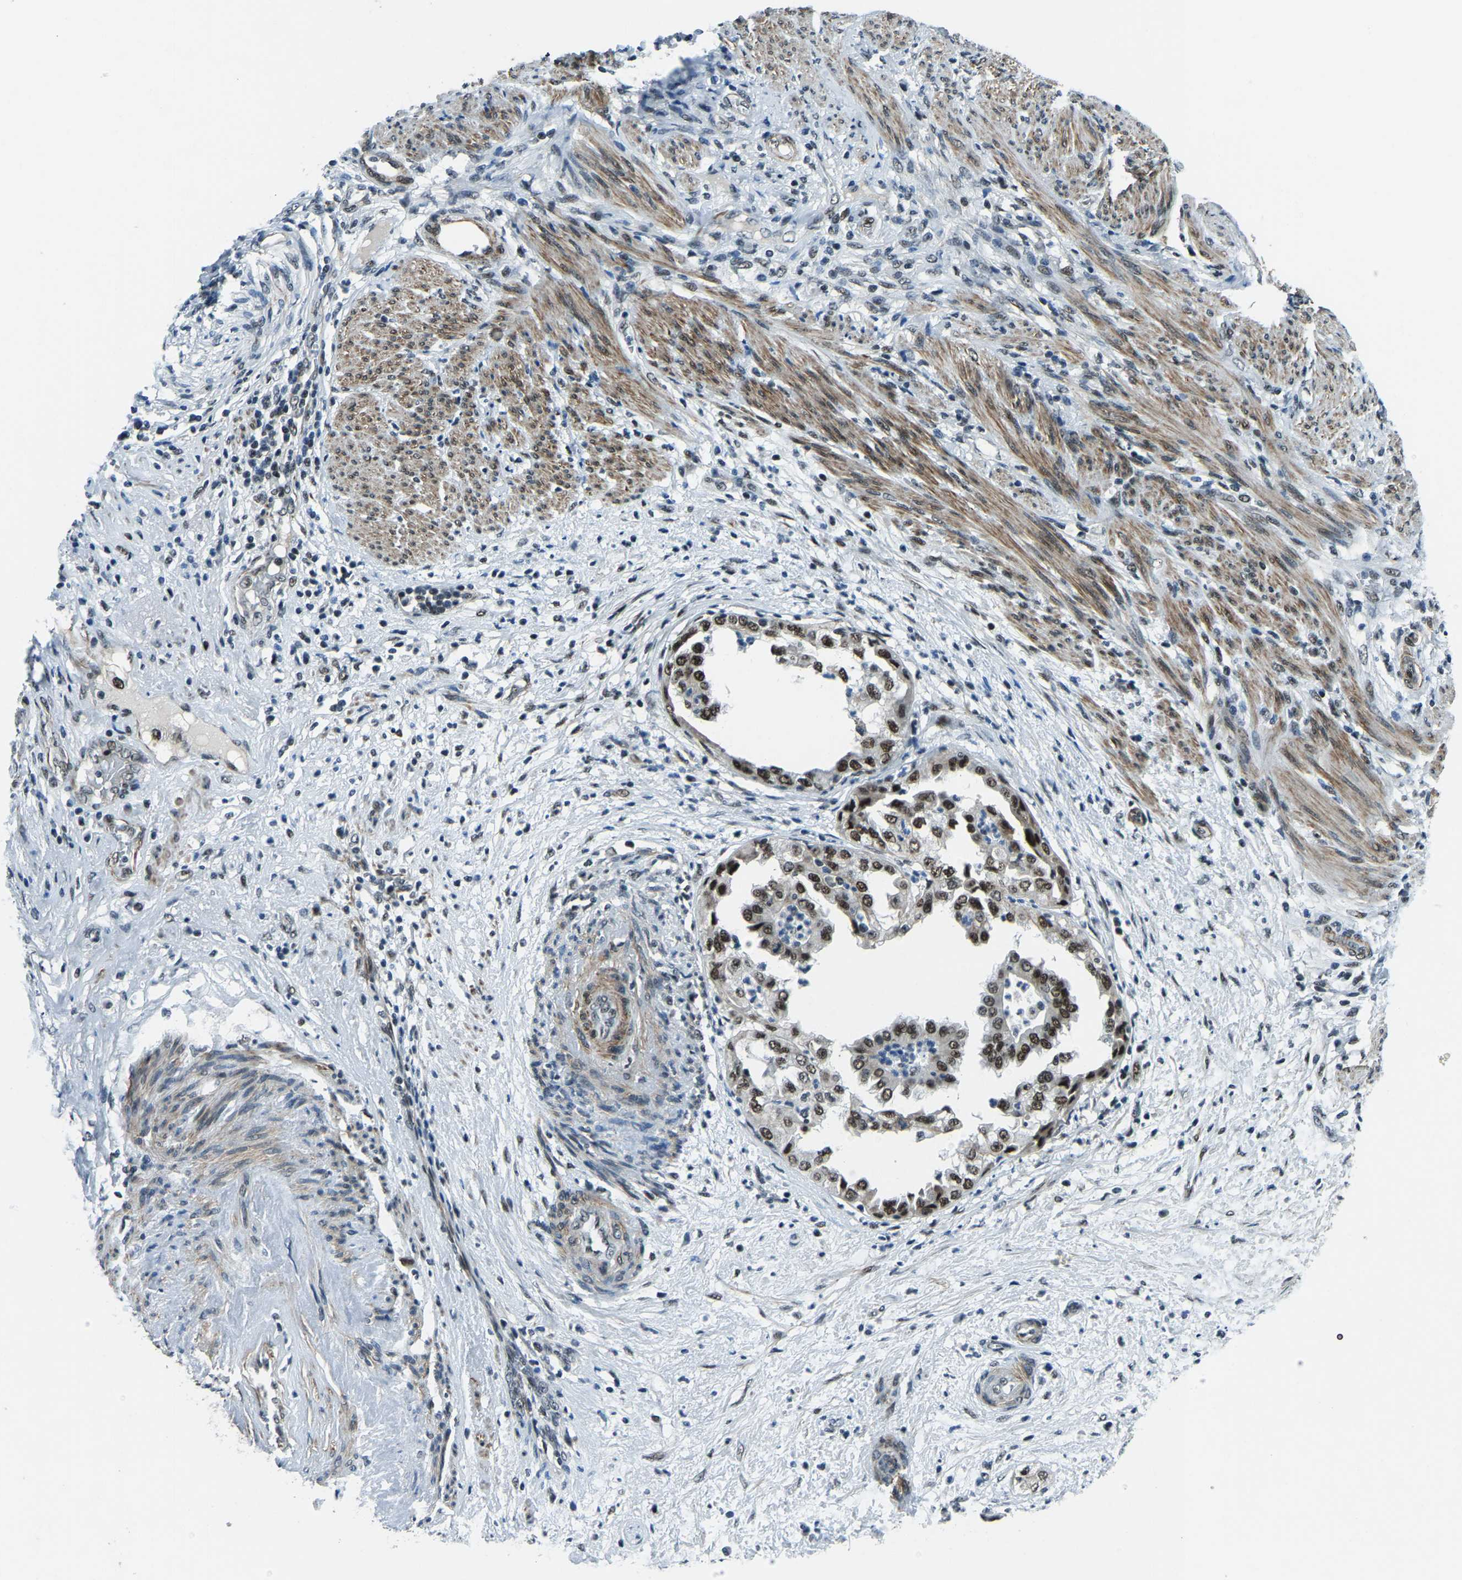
{"staining": {"intensity": "strong", "quantity": ">75%", "location": "nuclear"}, "tissue": "endometrial cancer", "cell_type": "Tumor cells", "image_type": "cancer", "snomed": [{"axis": "morphology", "description": "Adenocarcinoma, NOS"}, {"axis": "topography", "description": "Endometrium"}], "caption": "Immunohistochemical staining of adenocarcinoma (endometrial) shows high levels of strong nuclear protein expression in approximately >75% of tumor cells.", "gene": "PRCC", "patient": {"sex": "female", "age": 85}}